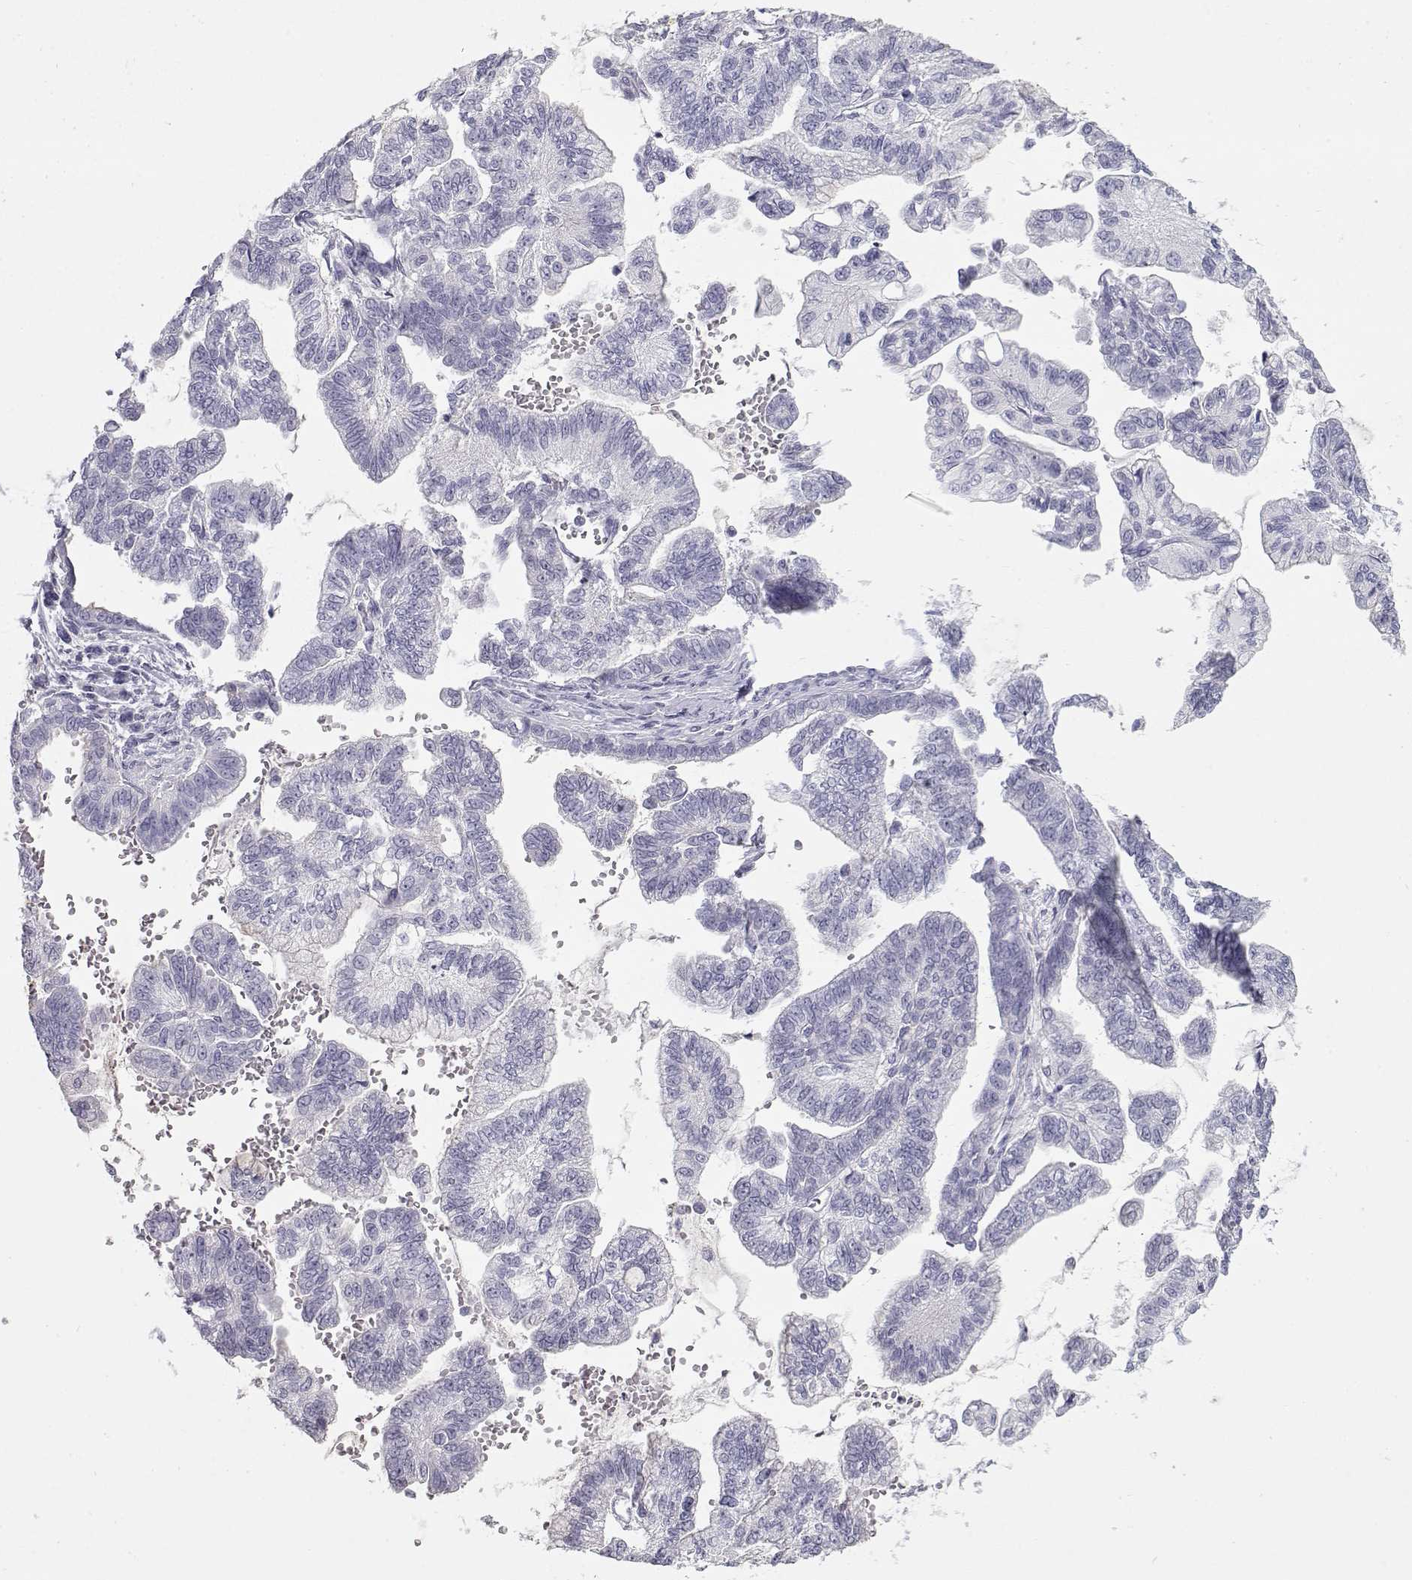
{"staining": {"intensity": "negative", "quantity": "none", "location": "none"}, "tissue": "stomach cancer", "cell_type": "Tumor cells", "image_type": "cancer", "snomed": [{"axis": "morphology", "description": "Adenocarcinoma, NOS"}, {"axis": "topography", "description": "Stomach"}], "caption": "DAB immunohistochemical staining of human adenocarcinoma (stomach) exhibits no significant expression in tumor cells.", "gene": "SLITRK3", "patient": {"sex": "male", "age": 83}}